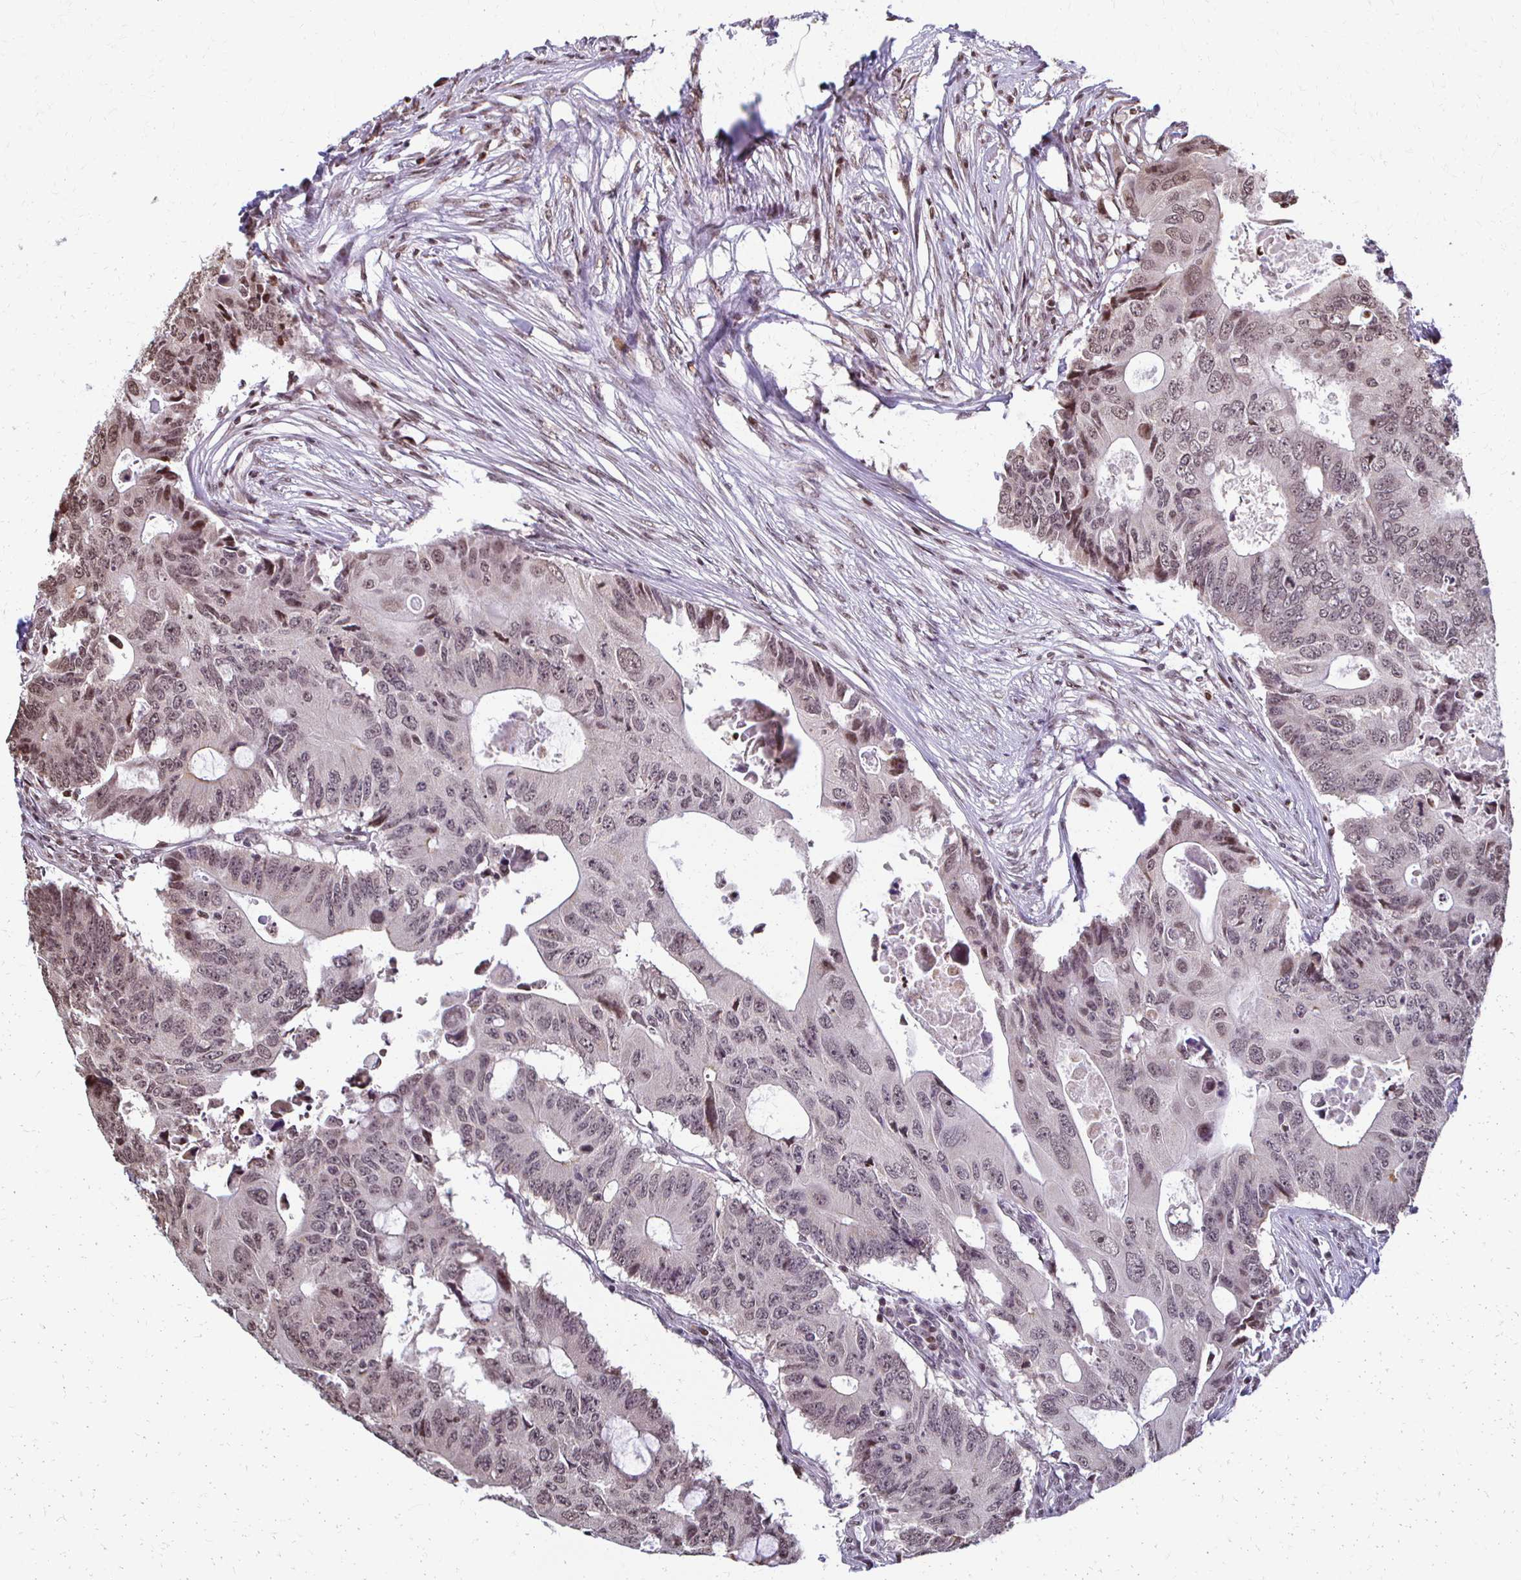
{"staining": {"intensity": "weak", "quantity": "25%-75%", "location": "nuclear"}, "tissue": "colorectal cancer", "cell_type": "Tumor cells", "image_type": "cancer", "snomed": [{"axis": "morphology", "description": "Adenocarcinoma, NOS"}, {"axis": "topography", "description": "Colon"}], "caption": "Colorectal cancer stained with DAB (3,3'-diaminobenzidine) immunohistochemistry exhibits low levels of weak nuclear expression in approximately 25%-75% of tumor cells. The staining is performed using DAB brown chromogen to label protein expression. The nuclei are counter-stained blue using hematoxylin.", "gene": "HOXA9", "patient": {"sex": "male", "age": 71}}